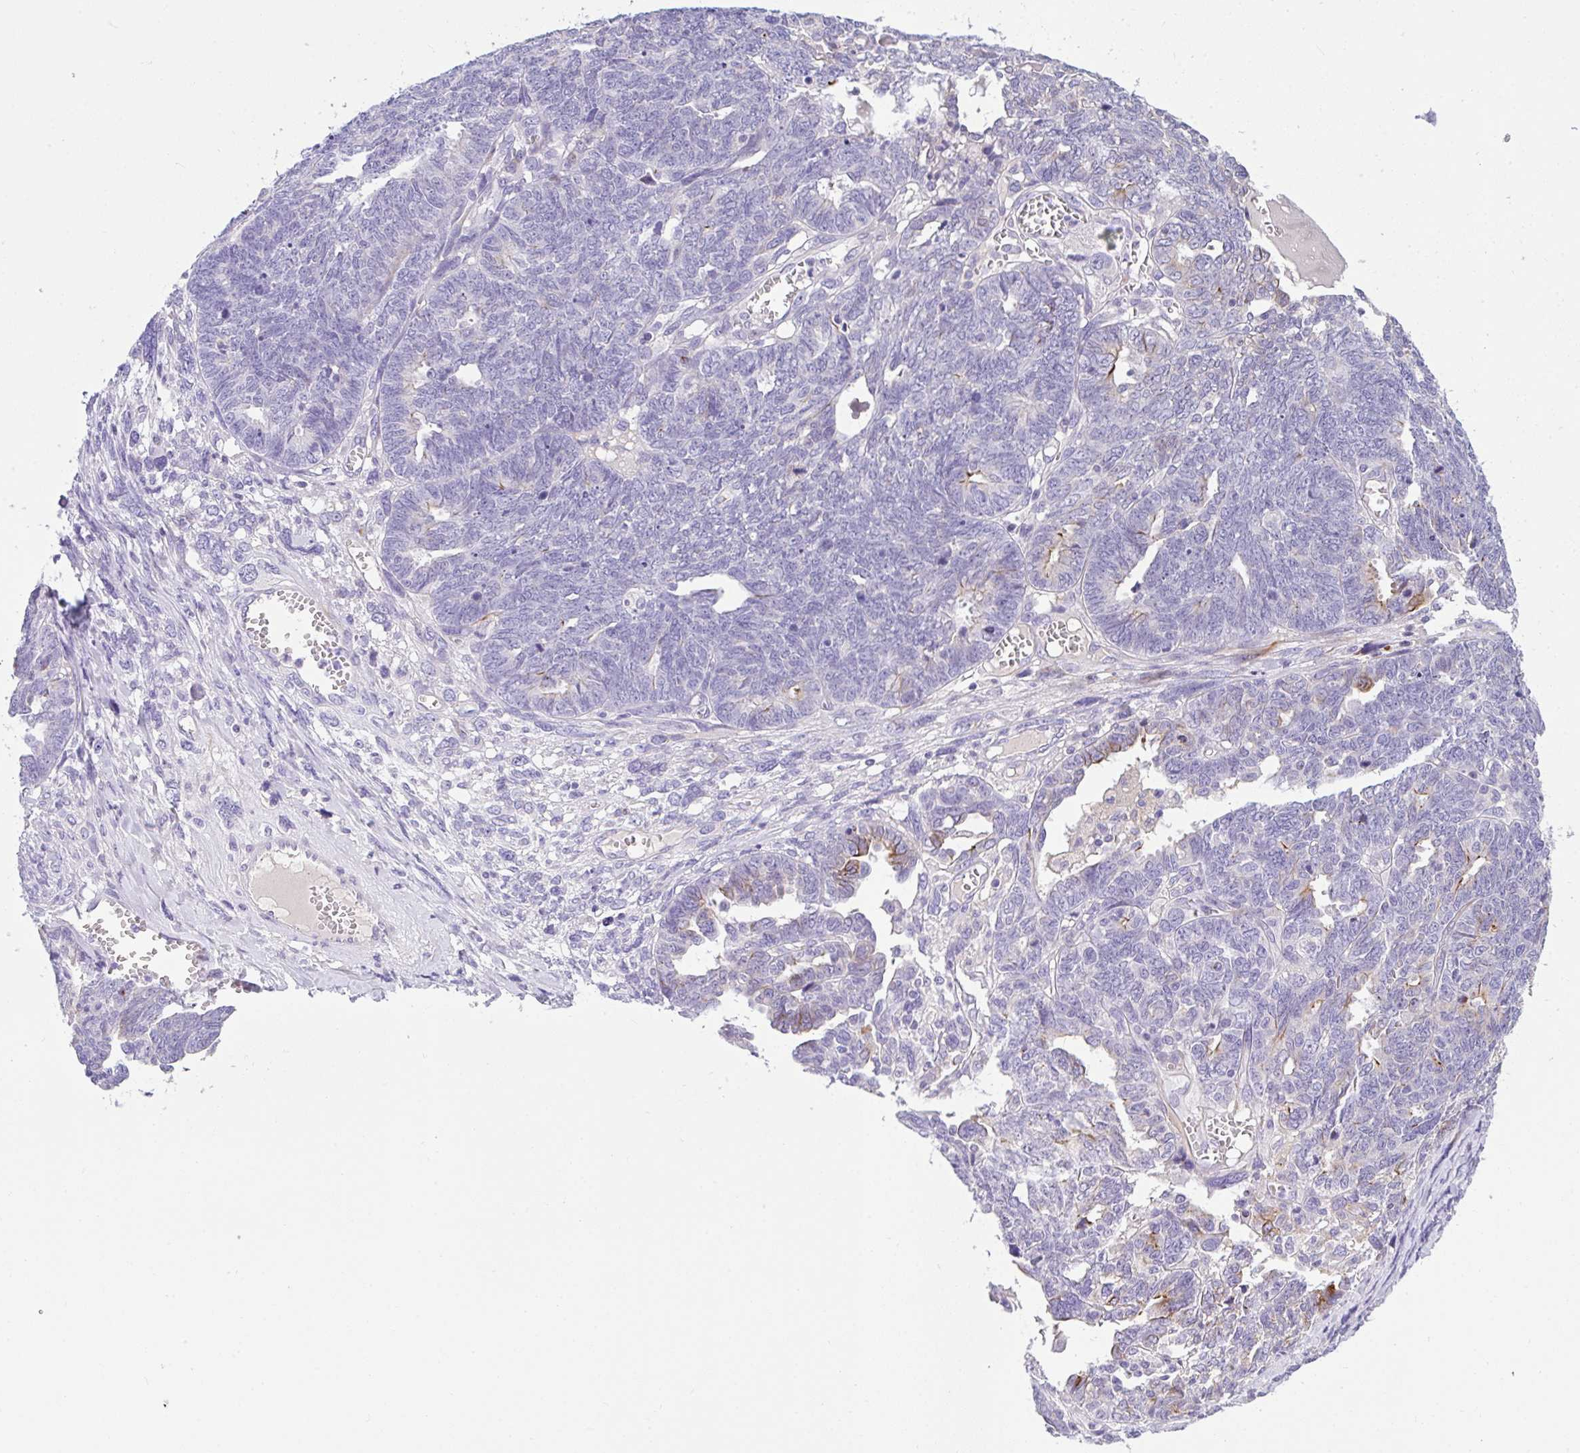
{"staining": {"intensity": "moderate", "quantity": "<25%", "location": "cytoplasmic/membranous"}, "tissue": "ovarian cancer", "cell_type": "Tumor cells", "image_type": "cancer", "snomed": [{"axis": "morphology", "description": "Cystadenocarcinoma, serous, NOS"}, {"axis": "topography", "description": "Ovary"}], "caption": "Ovarian serous cystadenocarcinoma was stained to show a protein in brown. There is low levels of moderate cytoplasmic/membranous staining in approximately <25% of tumor cells.", "gene": "FBXL20", "patient": {"sex": "female", "age": 79}}